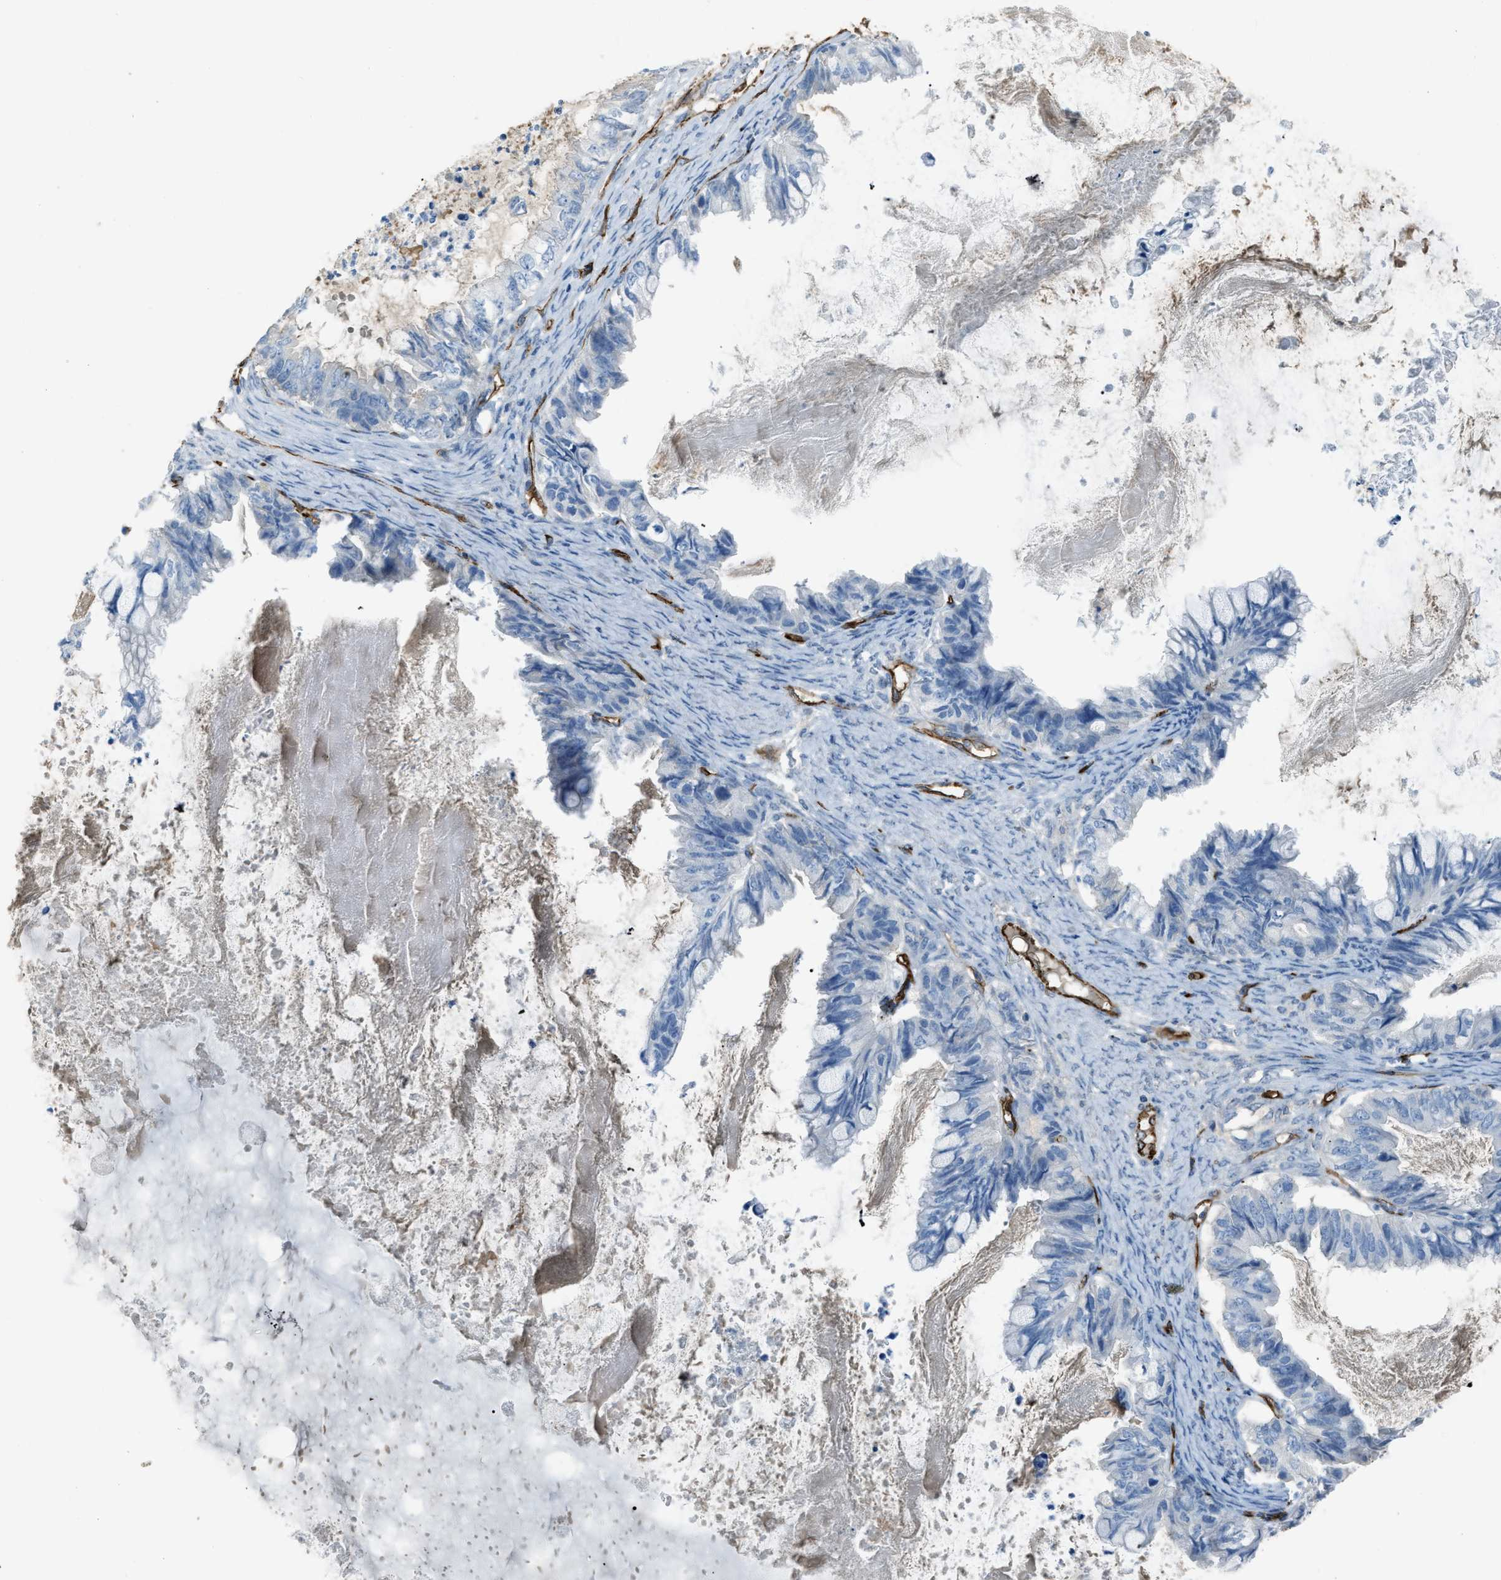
{"staining": {"intensity": "negative", "quantity": "none", "location": "none"}, "tissue": "ovarian cancer", "cell_type": "Tumor cells", "image_type": "cancer", "snomed": [{"axis": "morphology", "description": "Cystadenocarcinoma, mucinous, NOS"}, {"axis": "topography", "description": "Ovary"}], "caption": "The immunohistochemistry (IHC) image has no significant expression in tumor cells of ovarian cancer tissue.", "gene": "SLC22A15", "patient": {"sex": "female", "age": 80}}